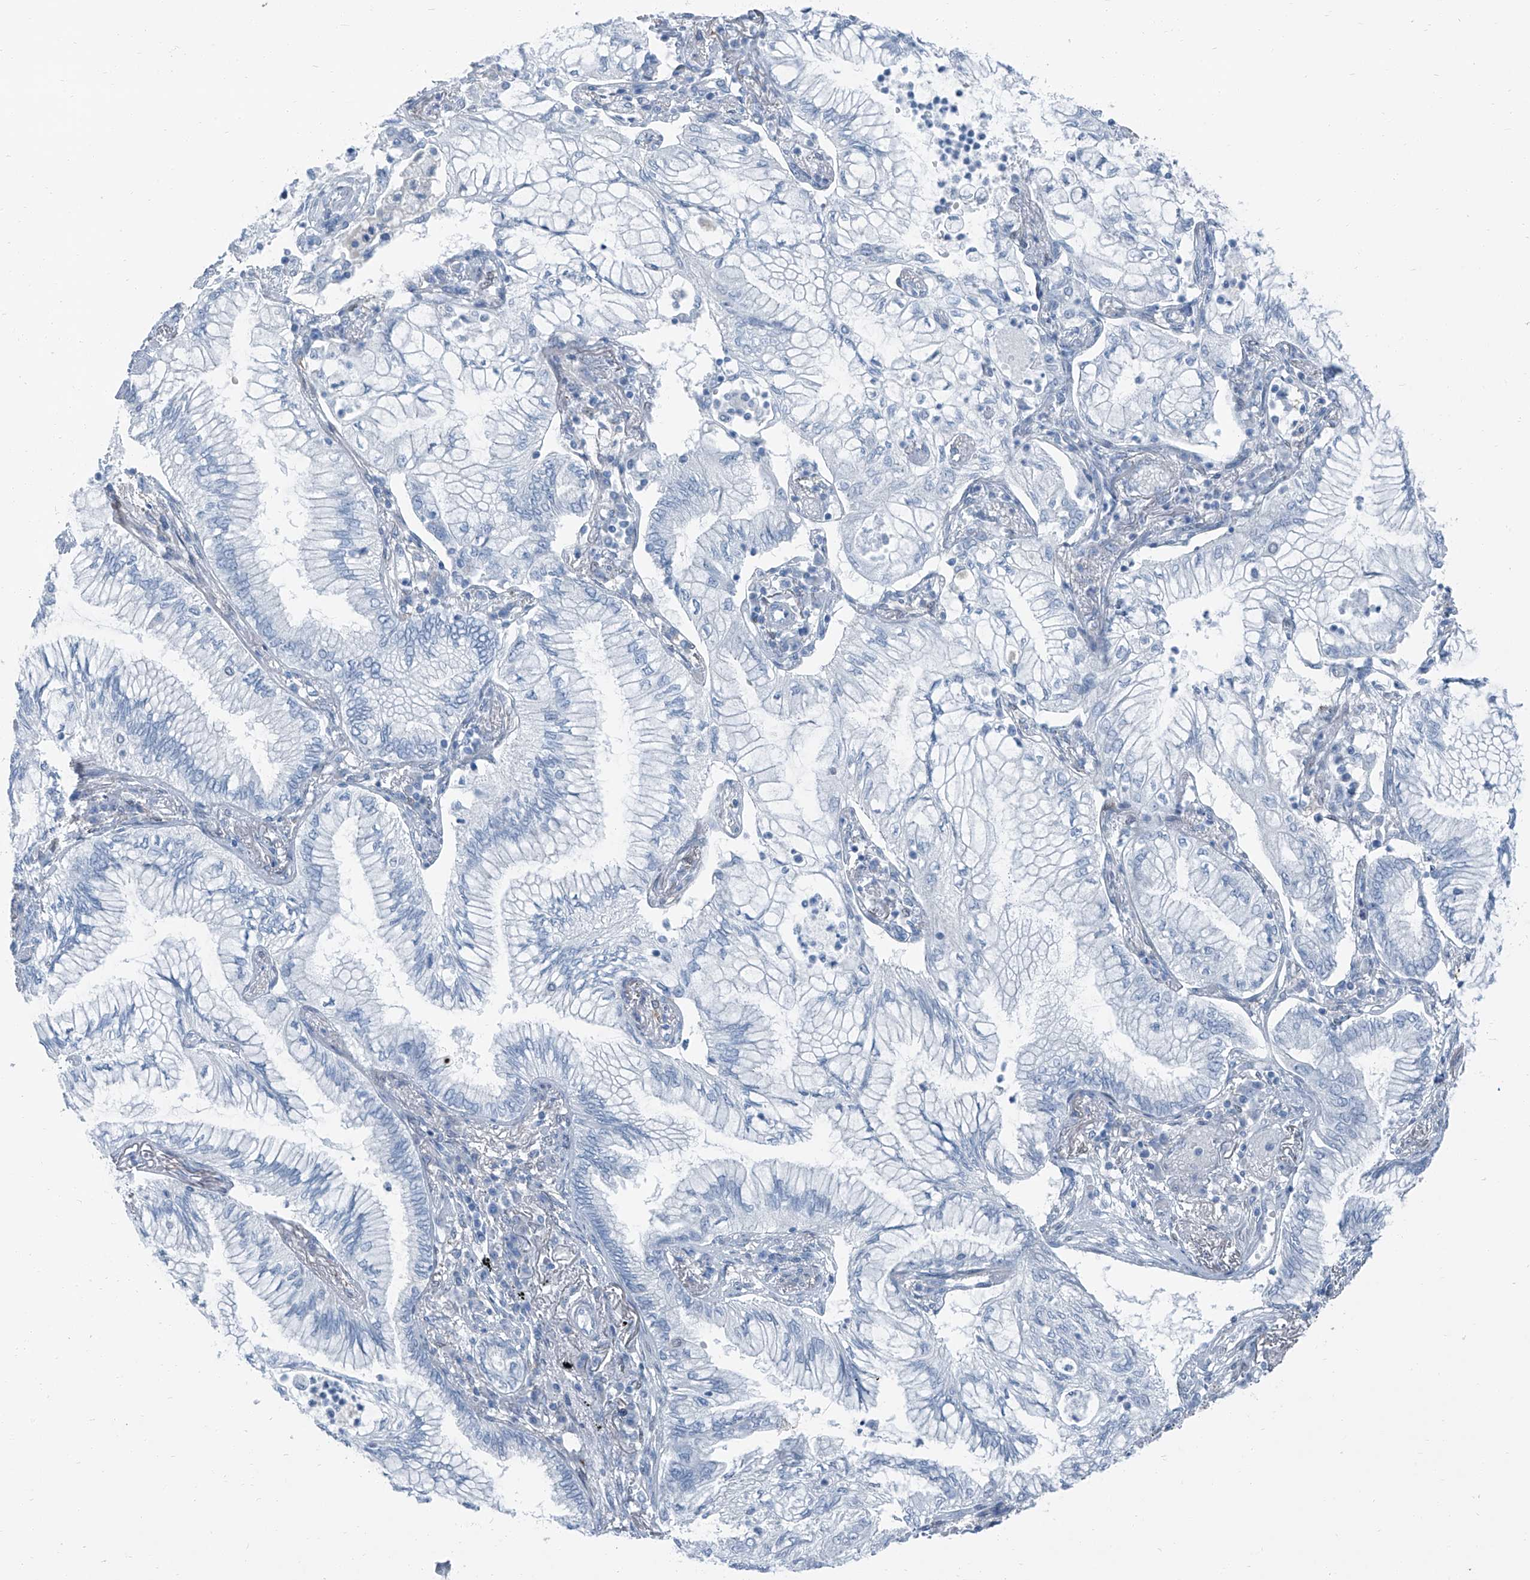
{"staining": {"intensity": "moderate", "quantity": "<25%", "location": "nuclear"}, "tissue": "bronchus", "cell_type": "Respiratory epithelial cells", "image_type": "normal", "snomed": [{"axis": "morphology", "description": "Normal tissue, NOS"}, {"axis": "morphology", "description": "Adenocarcinoma, NOS"}, {"axis": "topography", "description": "Bronchus"}, {"axis": "topography", "description": "Lung"}], "caption": "Immunohistochemical staining of normal bronchus displays <25% levels of moderate nuclear protein positivity in about <25% of respiratory epithelial cells.", "gene": "RGN", "patient": {"sex": "female", "age": 70}}